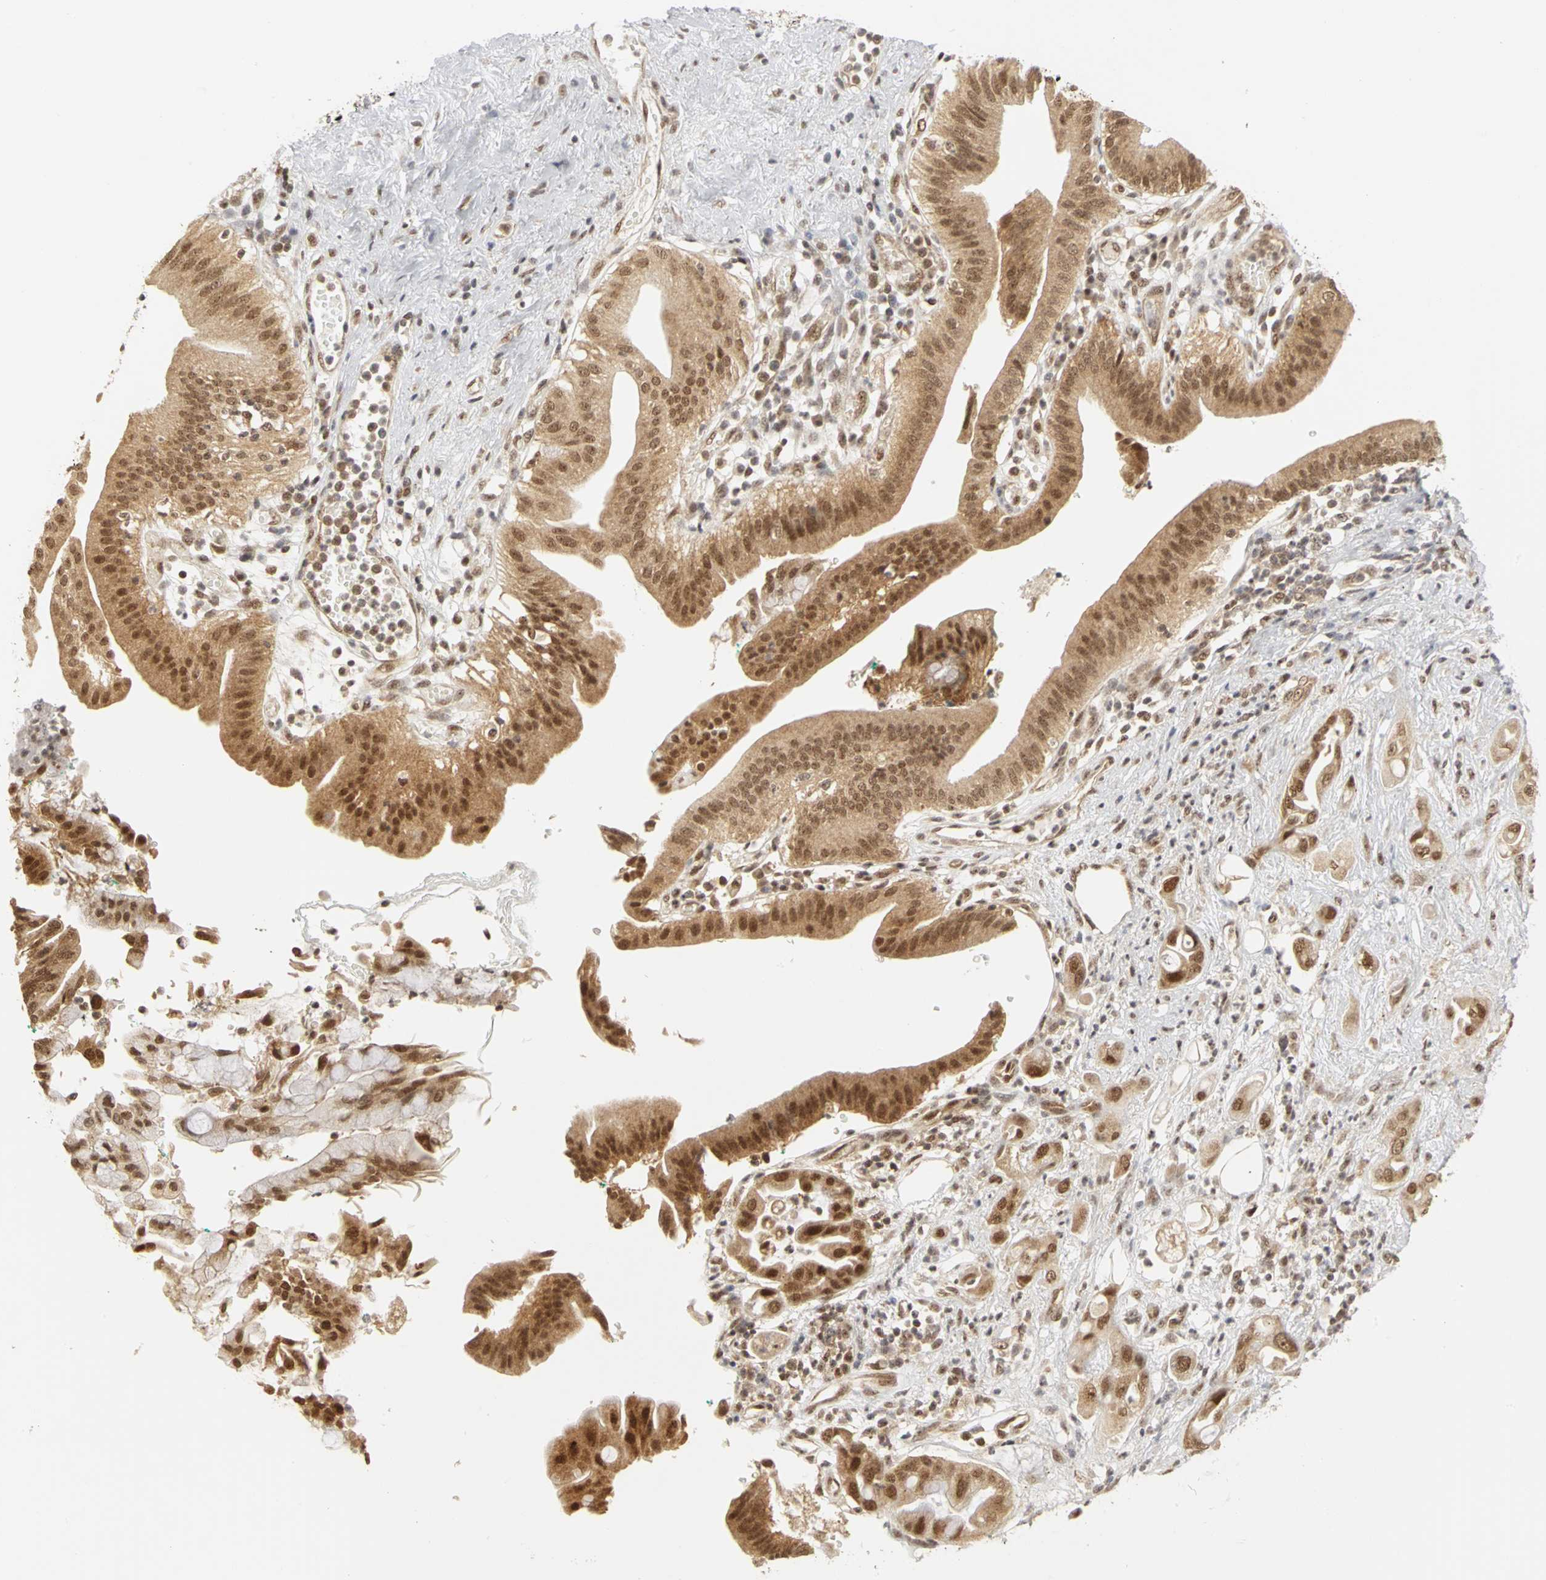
{"staining": {"intensity": "moderate", "quantity": ">75%", "location": "cytoplasmic/membranous,nuclear"}, "tissue": "pancreatic cancer", "cell_type": "Tumor cells", "image_type": "cancer", "snomed": [{"axis": "morphology", "description": "Adenocarcinoma, NOS"}, {"axis": "morphology", "description": "Adenocarcinoma, metastatic, NOS"}, {"axis": "topography", "description": "Lymph node"}, {"axis": "topography", "description": "Pancreas"}, {"axis": "topography", "description": "Duodenum"}], "caption": "The micrograph demonstrates immunohistochemical staining of adenocarcinoma (pancreatic). There is moderate cytoplasmic/membranous and nuclear expression is seen in approximately >75% of tumor cells. The staining is performed using DAB brown chromogen to label protein expression. The nuclei are counter-stained blue using hematoxylin.", "gene": "CSNK2B", "patient": {"sex": "female", "age": 64}}